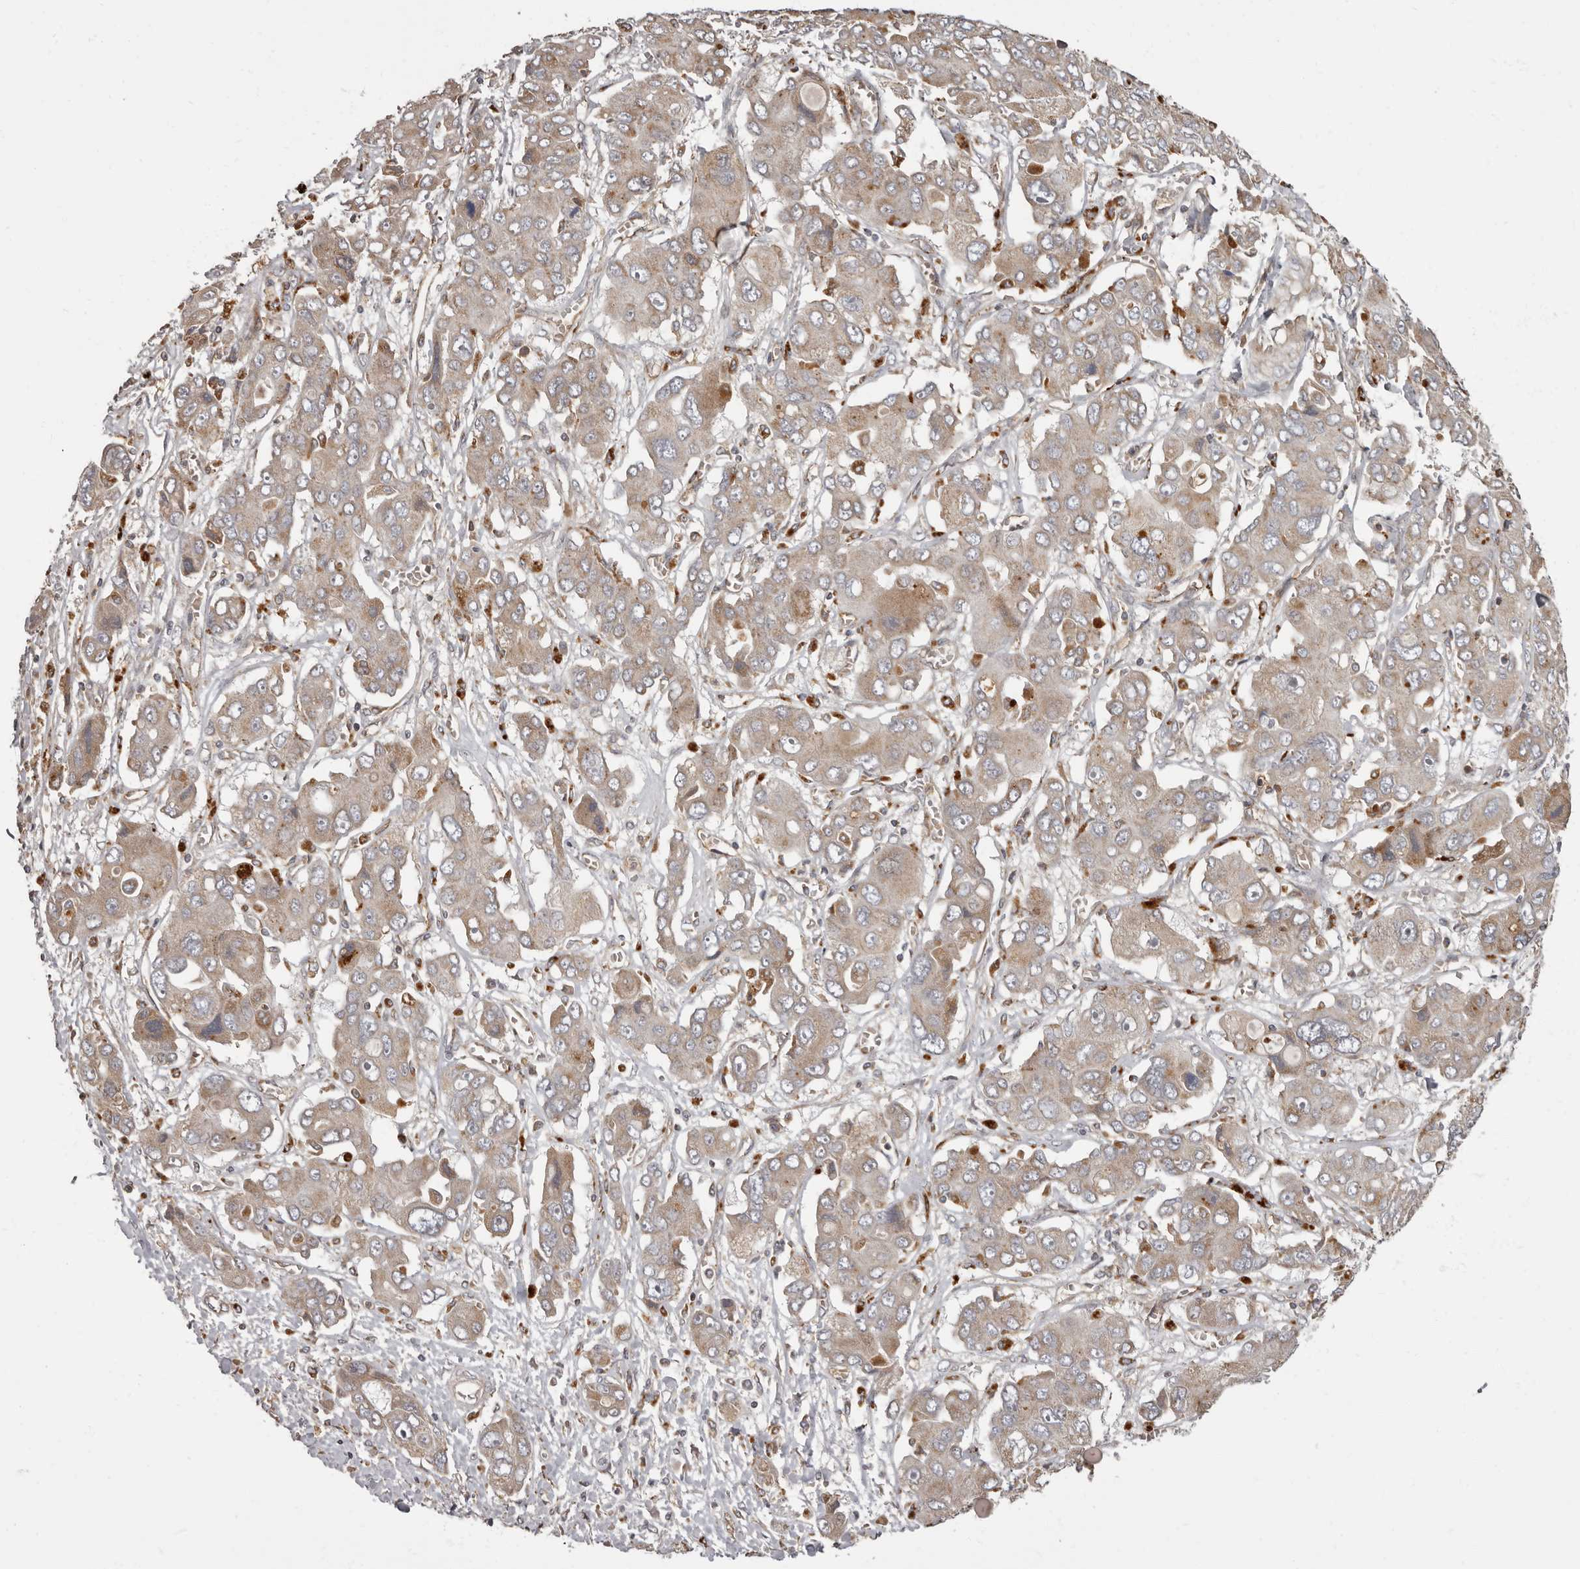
{"staining": {"intensity": "moderate", "quantity": ">75%", "location": "cytoplasmic/membranous"}, "tissue": "liver cancer", "cell_type": "Tumor cells", "image_type": "cancer", "snomed": [{"axis": "morphology", "description": "Cholangiocarcinoma"}, {"axis": "topography", "description": "Liver"}], "caption": "About >75% of tumor cells in human liver cancer (cholangiocarcinoma) demonstrate moderate cytoplasmic/membranous protein positivity as visualized by brown immunohistochemical staining.", "gene": "ADCY2", "patient": {"sex": "male", "age": 67}}